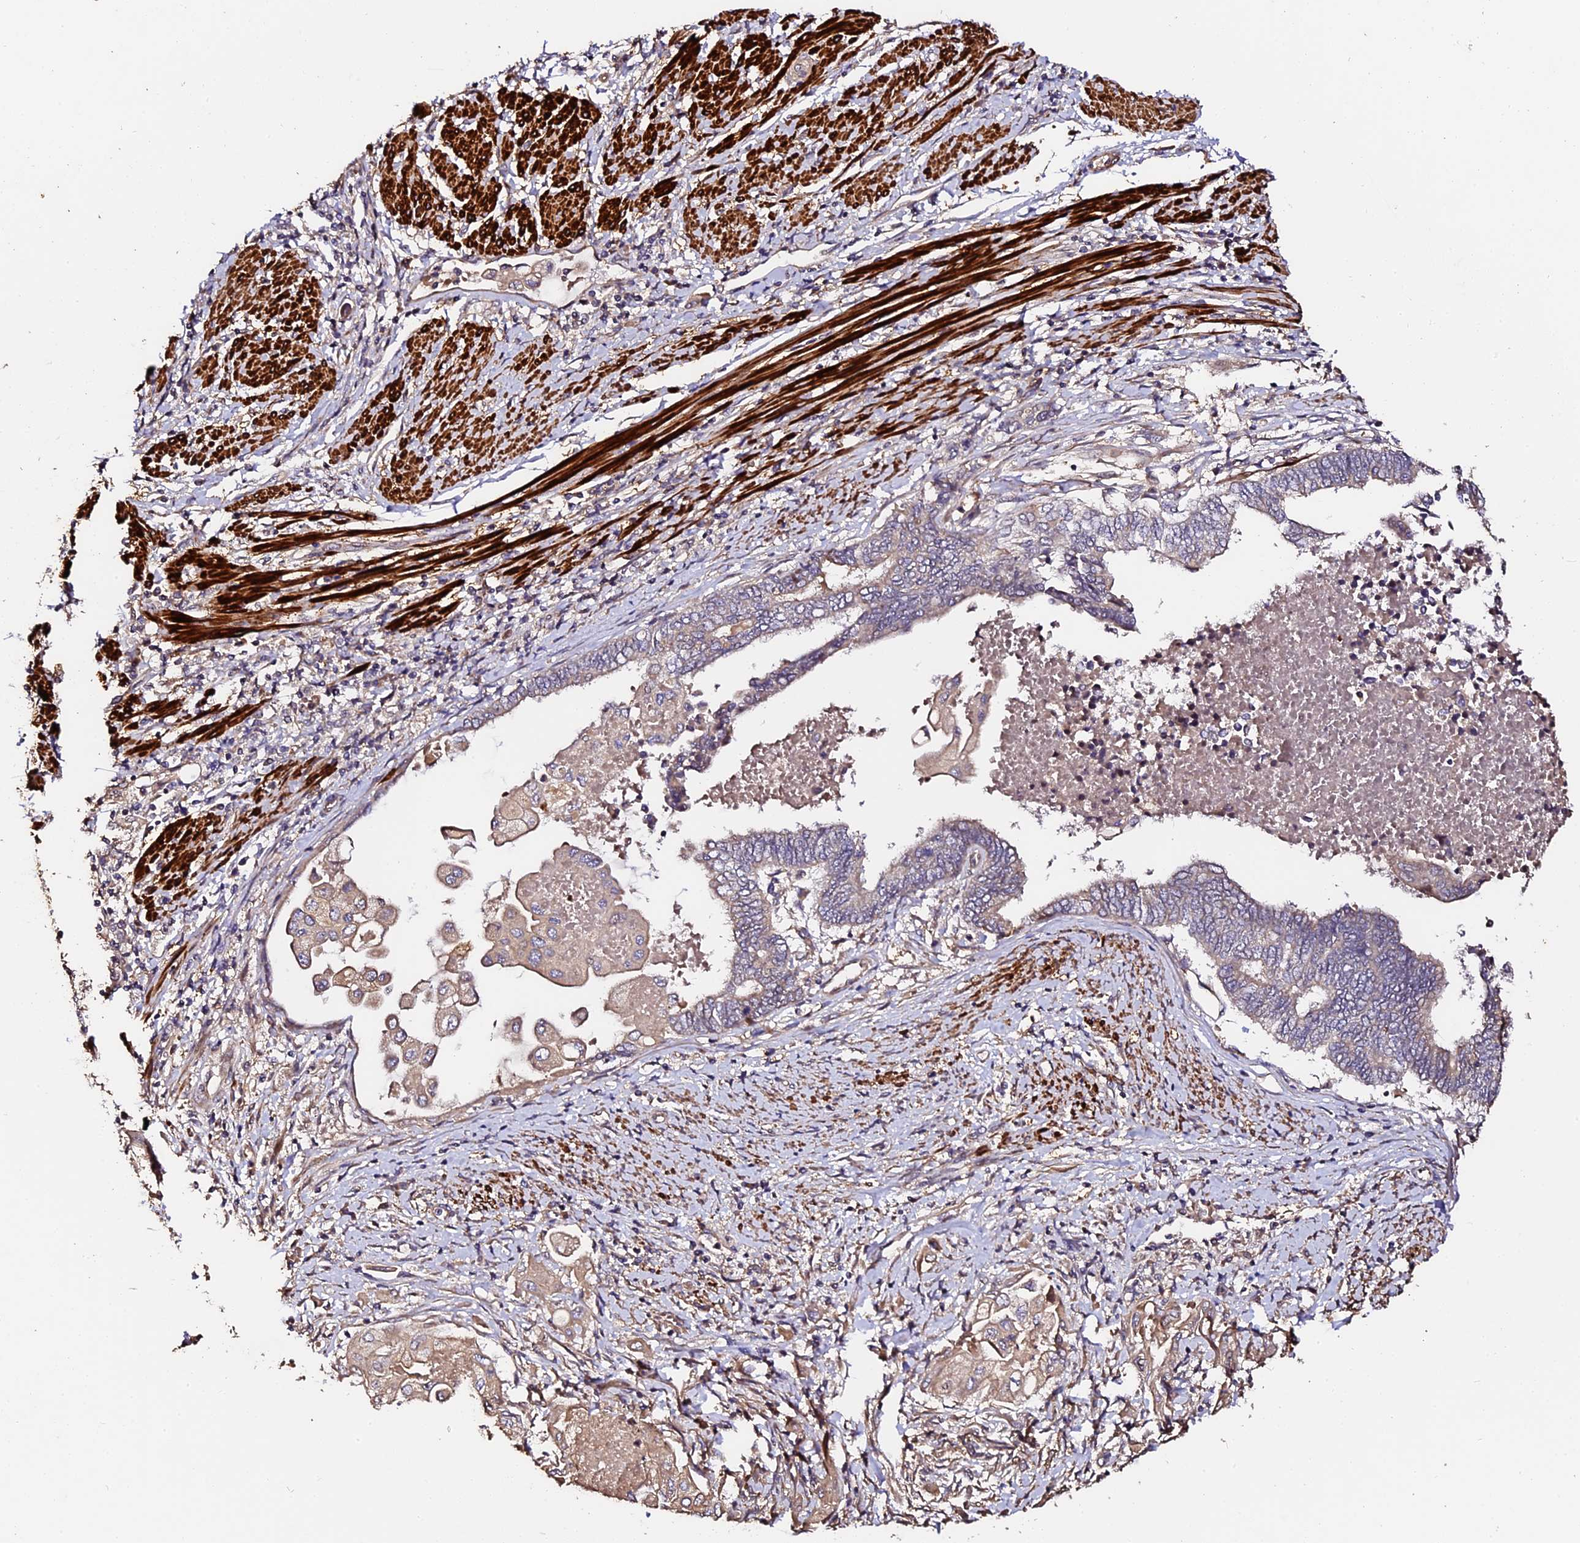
{"staining": {"intensity": "weak", "quantity": "<25%", "location": "cytoplasmic/membranous"}, "tissue": "endometrial cancer", "cell_type": "Tumor cells", "image_type": "cancer", "snomed": [{"axis": "morphology", "description": "Adenocarcinoma, NOS"}, {"axis": "topography", "description": "Uterus"}, {"axis": "topography", "description": "Endometrium"}], "caption": "Tumor cells are negative for brown protein staining in endometrial cancer.", "gene": "TDO2", "patient": {"sex": "female", "age": 70}}